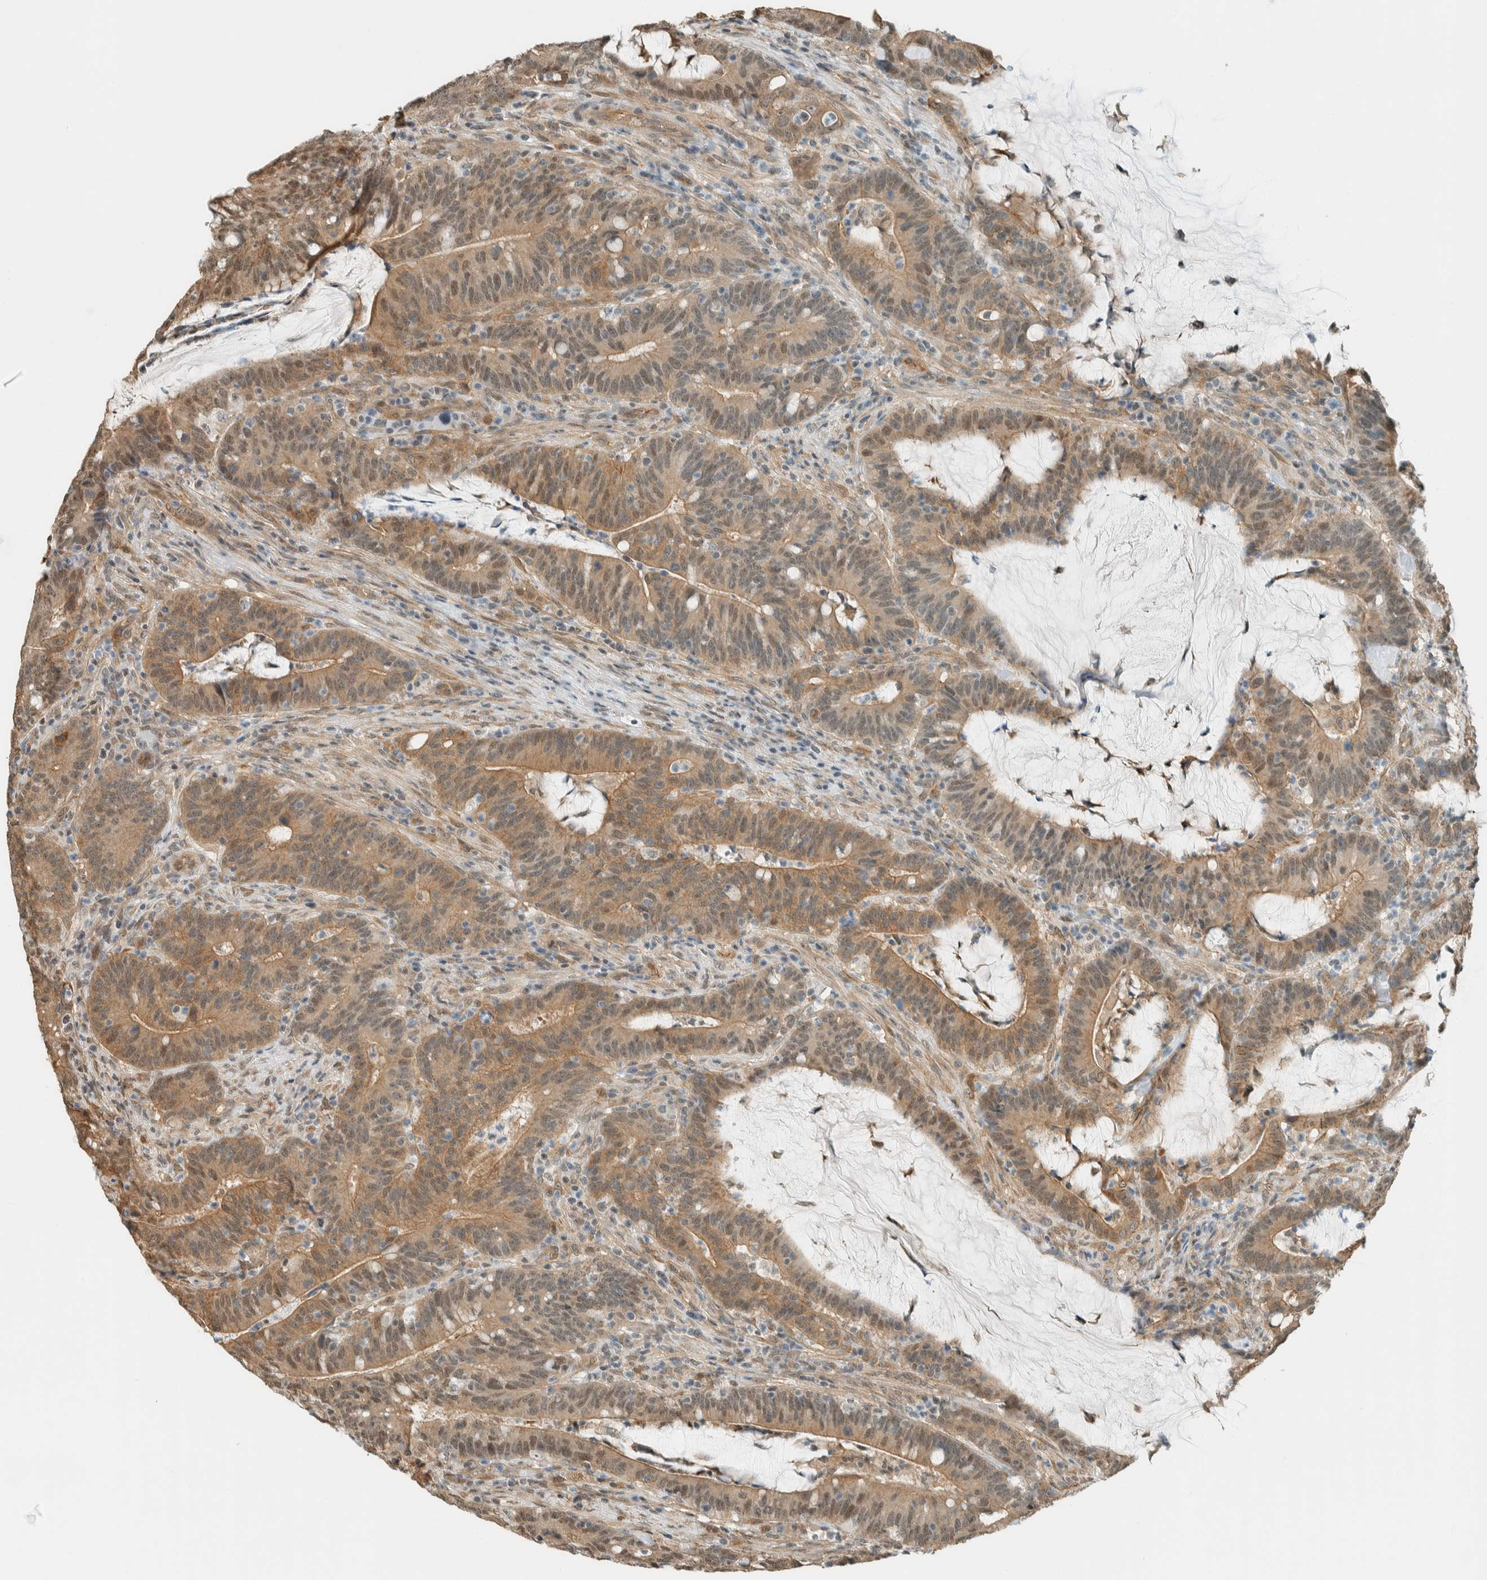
{"staining": {"intensity": "moderate", "quantity": ">75%", "location": "cytoplasmic/membranous"}, "tissue": "colorectal cancer", "cell_type": "Tumor cells", "image_type": "cancer", "snomed": [{"axis": "morphology", "description": "Adenocarcinoma, NOS"}, {"axis": "topography", "description": "Colon"}], "caption": "High-magnification brightfield microscopy of colorectal adenocarcinoma stained with DAB (3,3'-diaminobenzidine) (brown) and counterstained with hematoxylin (blue). tumor cells exhibit moderate cytoplasmic/membranous staining is appreciated in about>75% of cells.", "gene": "NIBAN2", "patient": {"sex": "female", "age": 66}}